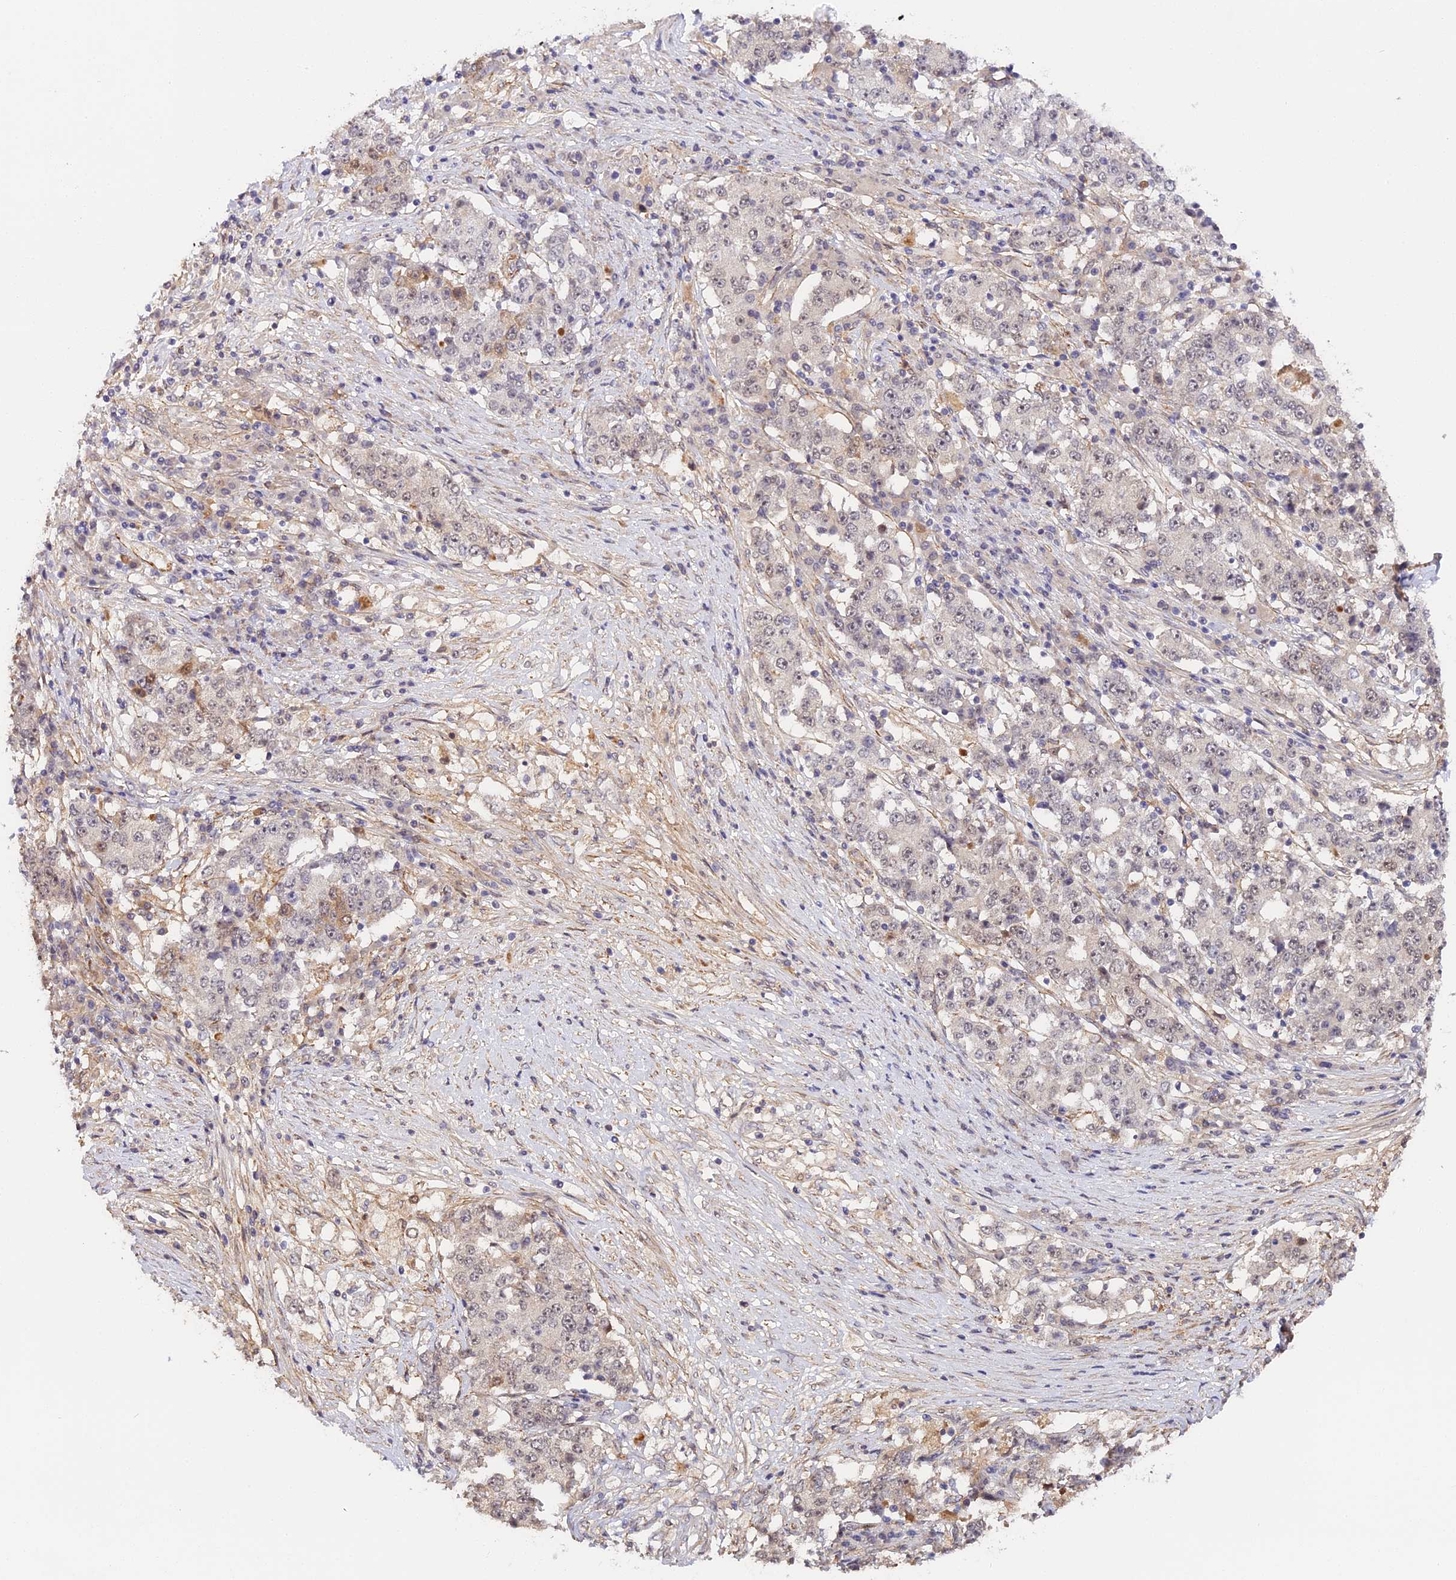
{"staining": {"intensity": "negative", "quantity": "none", "location": "none"}, "tissue": "stomach cancer", "cell_type": "Tumor cells", "image_type": "cancer", "snomed": [{"axis": "morphology", "description": "Adenocarcinoma, NOS"}, {"axis": "topography", "description": "Stomach"}], "caption": "Tumor cells are negative for protein expression in human stomach cancer (adenocarcinoma).", "gene": "IMPACT", "patient": {"sex": "male", "age": 59}}